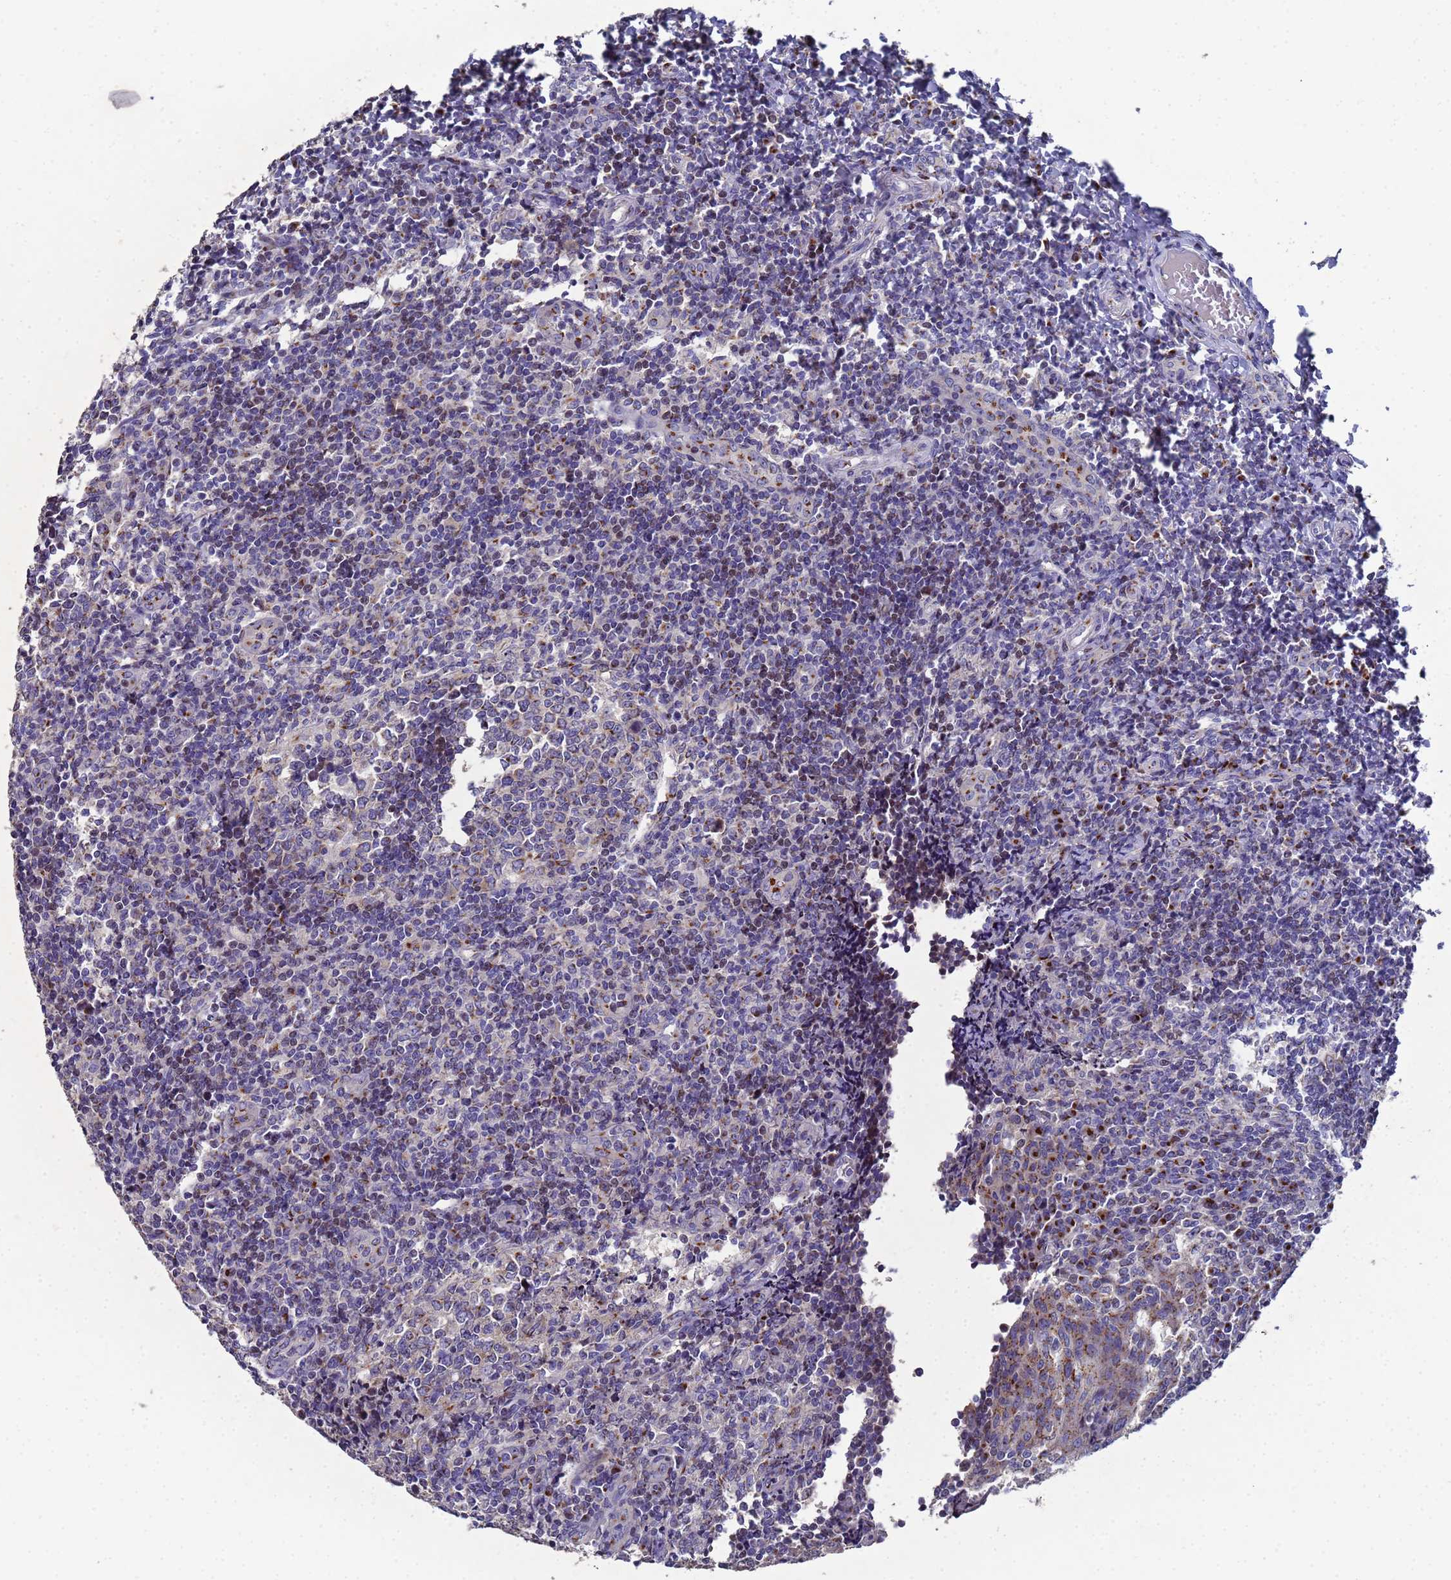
{"staining": {"intensity": "moderate", "quantity": "25%-75%", "location": "cytoplasmic/membranous"}, "tissue": "tonsil", "cell_type": "Germinal center cells", "image_type": "normal", "snomed": [{"axis": "morphology", "description": "Normal tissue, NOS"}, {"axis": "topography", "description": "Tonsil"}], "caption": "This is an image of immunohistochemistry staining of normal tonsil, which shows moderate positivity in the cytoplasmic/membranous of germinal center cells.", "gene": "NSUN6", "patient": {"sex": "female", "age": 19}}